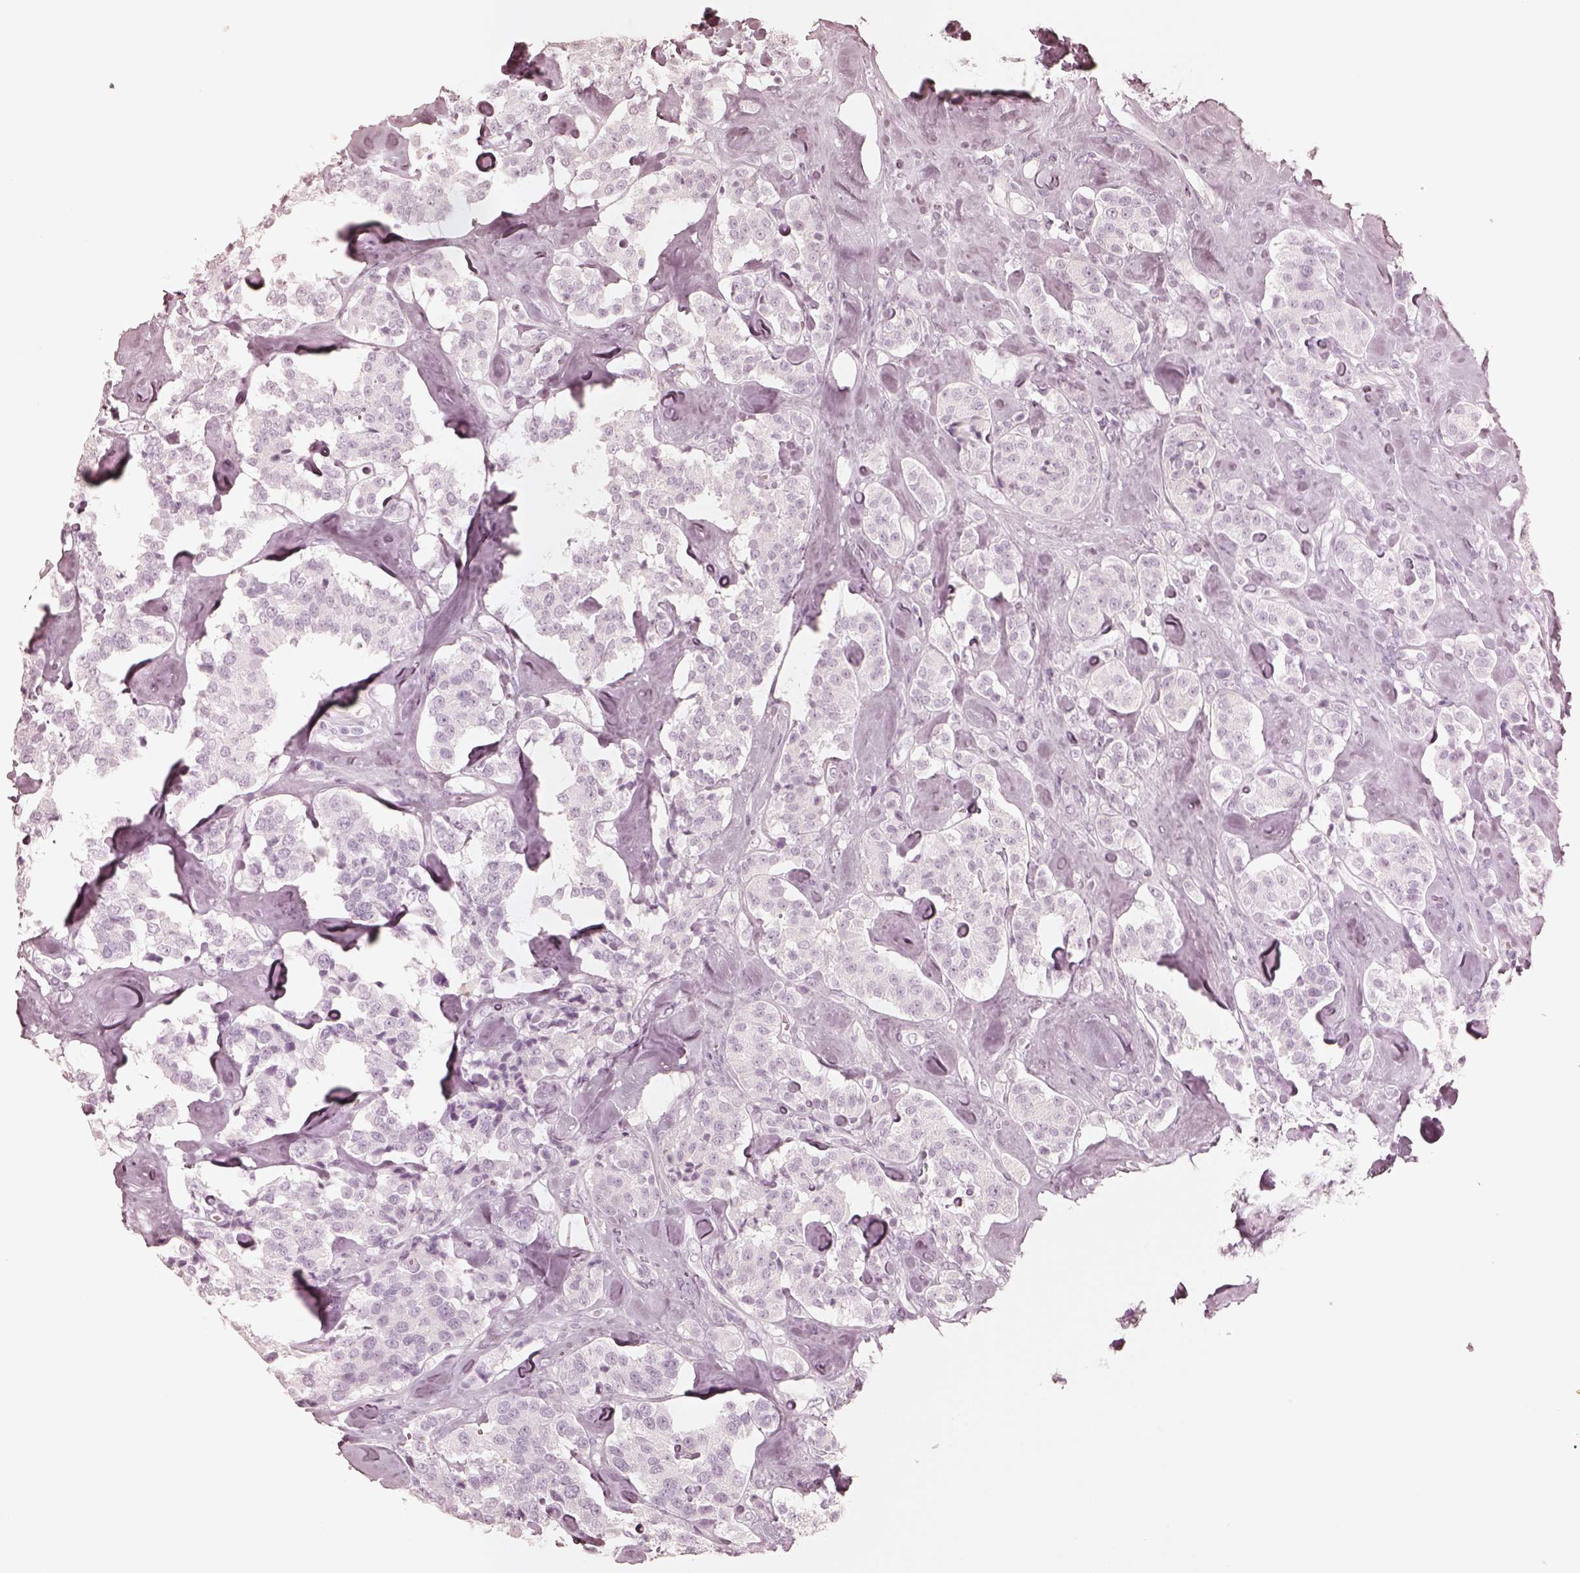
{"staining": {"intensity": "negative", "quantity": "none", "location": "none"}, "tissue": "carcinoid", "cell_type": "Tumor cells", "image_type": "cancer", "snomed": [{"axis": "morphology", "description": "Carcinoid, malignant, NOS"}, {"axis": "topography", "description": "Pancreas"}], "caption": "A histopathology image of carcinoid stained for a protein shows no brown staining in tumor cells.", "gene": "KRT72", "patient": {"sex": "male", "age": 41}}